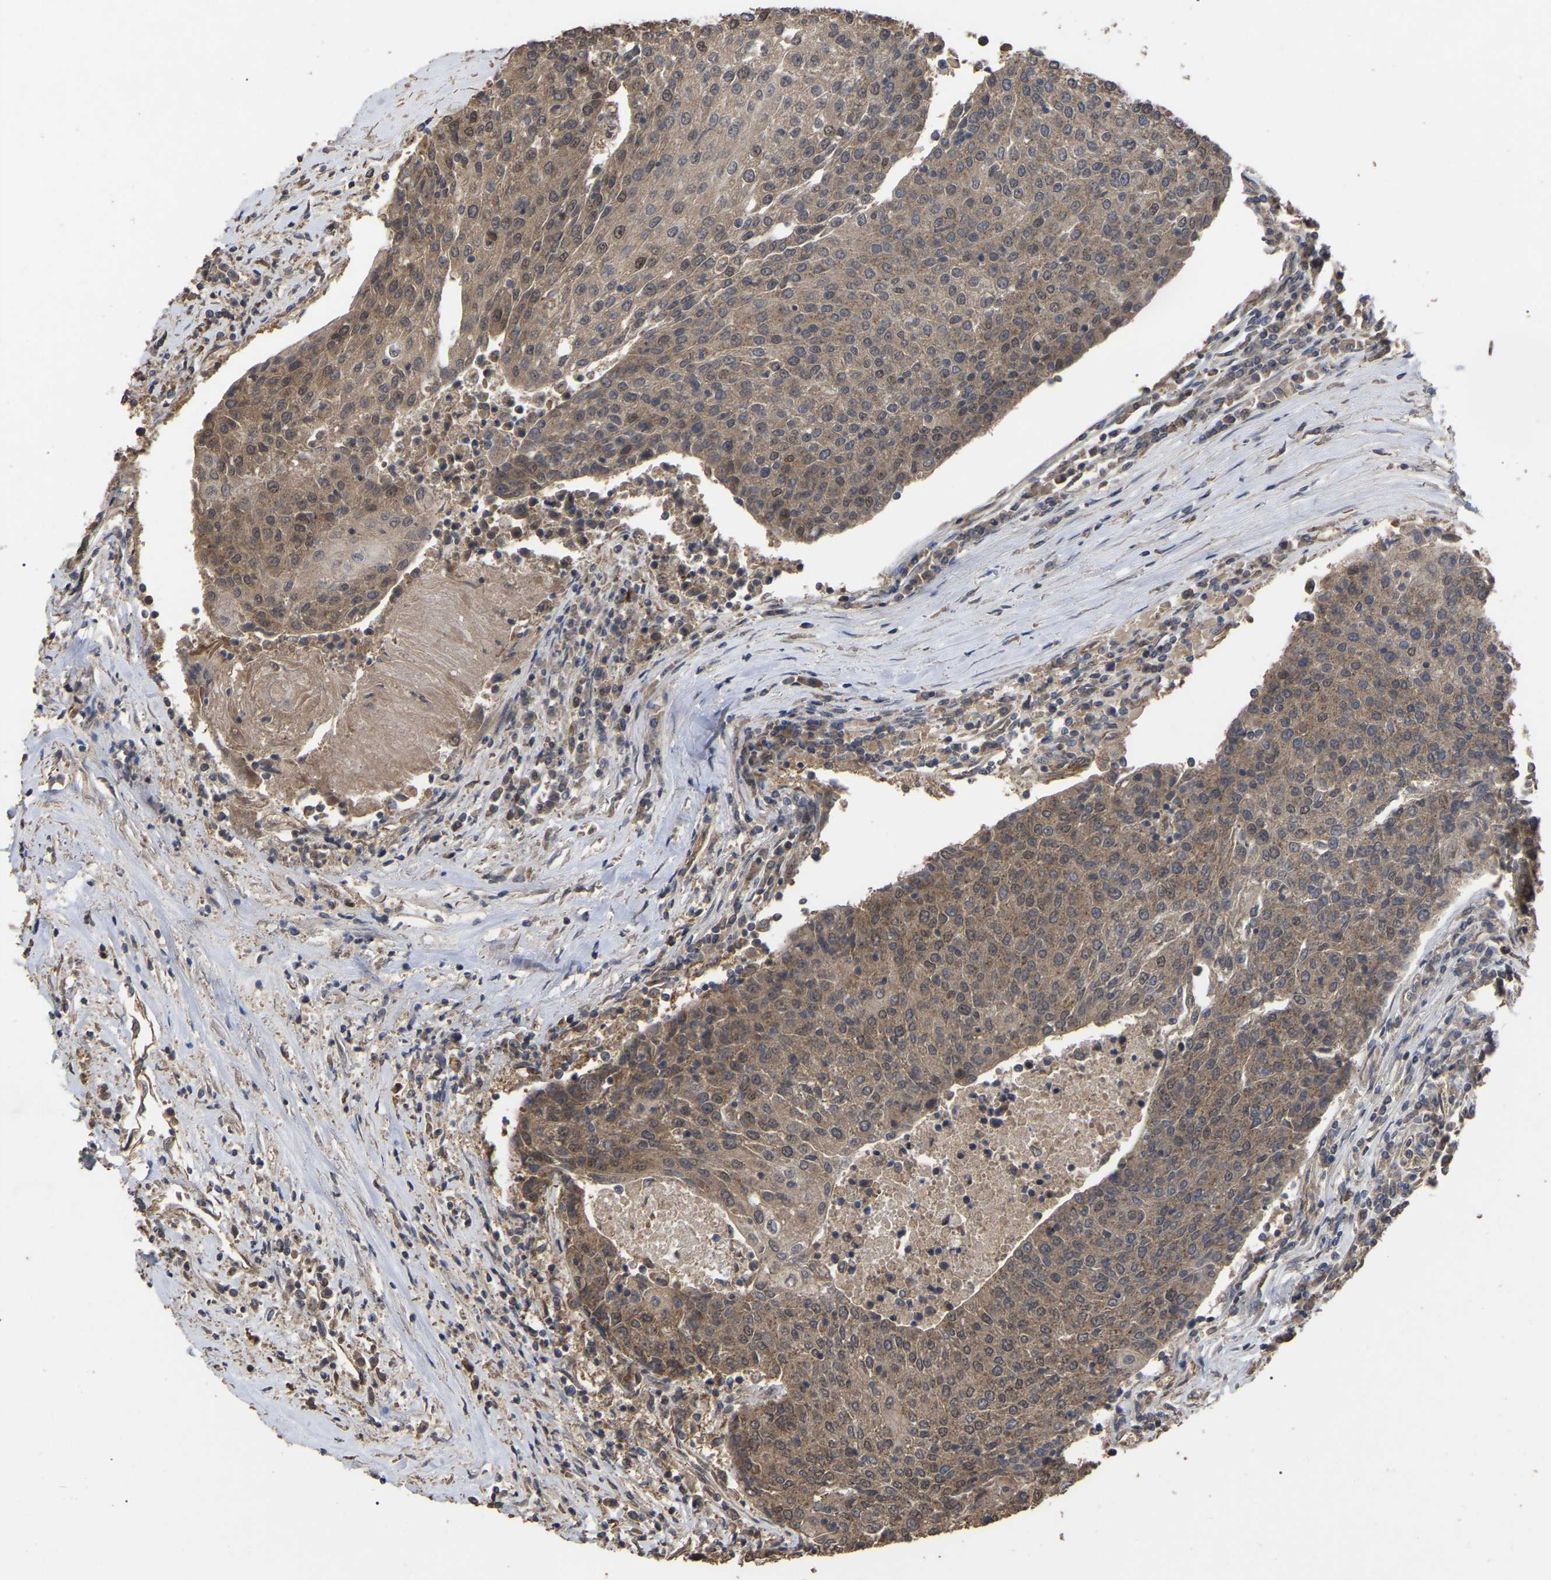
{"staining": {"intensity": "moderate", "quantity": ">75%", "location": "cytoplasmic/membranous"}, "tissue": "urothelial cancer", "cell_type": "Tumor cells", "image_type": "cancer", "snomed": [{"axis": "morphology", "description": "Urothelial carcinoma, High grade"}, {"axis": "topography", "description": "Urinary bladder"}], "caption": "About >75% of tumor cells in urothelial carcinoma (high-grade) exhibit moderate cytoplasmic/membranous protein staining as visualized by brown immunohistochemical staining.", "gene": "FAM161B", "patient": {"sex": "female", "age": 85}}